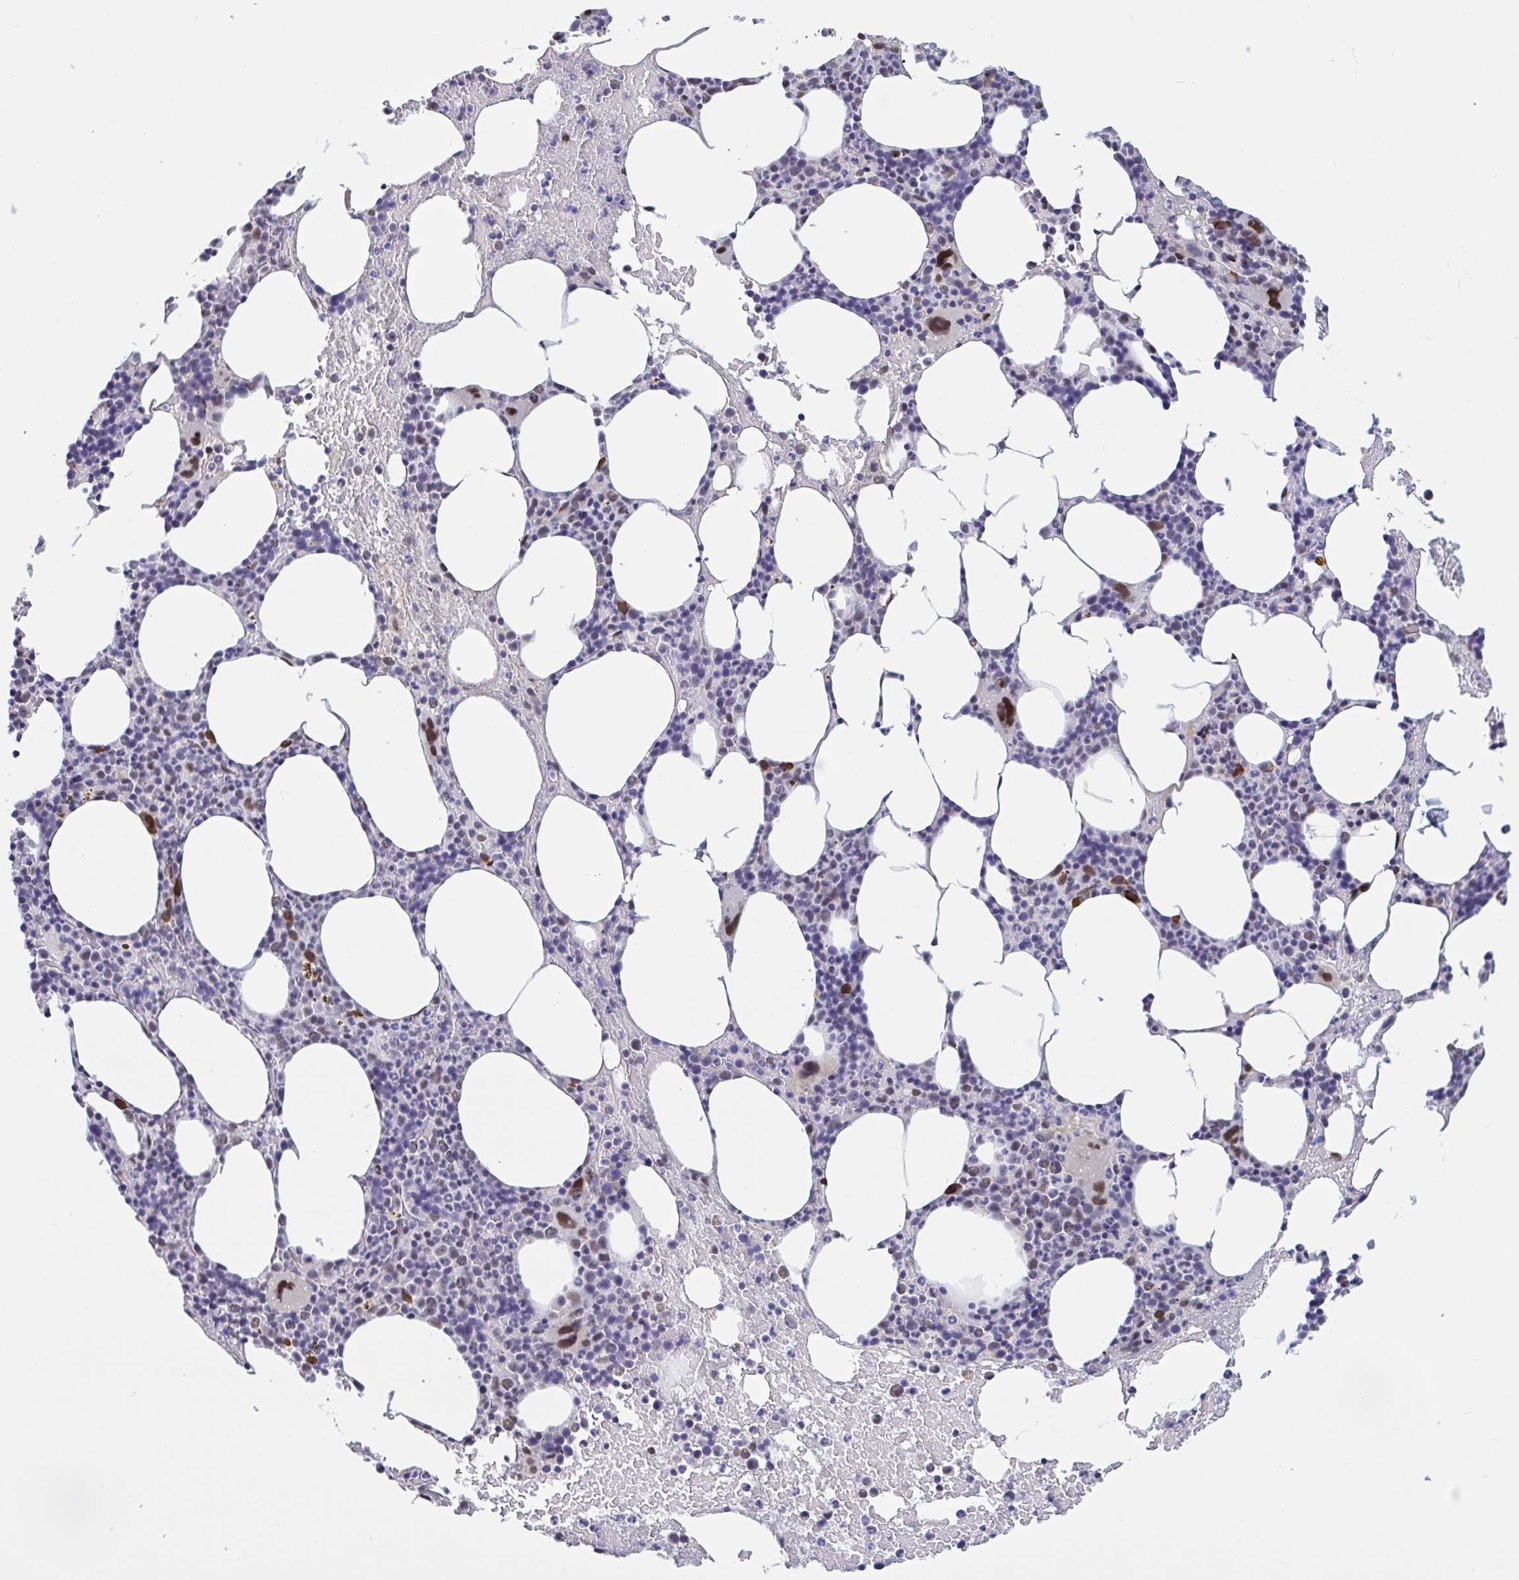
{"staining": {"intensity": "strong", "quantity": "<25%", "location": "nuclear"}, "tissue": "bone marrow", "cell_type": "Hematopoietic cells", "image_type": "normal", "snomed": [{"axis": "morphology", "description": "Normal tissue, NOS"}, {"axis": "topography", "description": "Bone marrow"}], "caption": "Immunohistochemical staining of normal bone marrow exhibits strong nuclear protein expression in approximately <25% of hematopoietic cells. The staining was performed using DAB (3,3'-diaminobenzidine) to visualize the protein expression in brown, while the nuclei were stained in blue with hematoxylin (Magnification: 20x).", "gene": "BCL7B", "patient": {"sex": "female", "age": 62}}